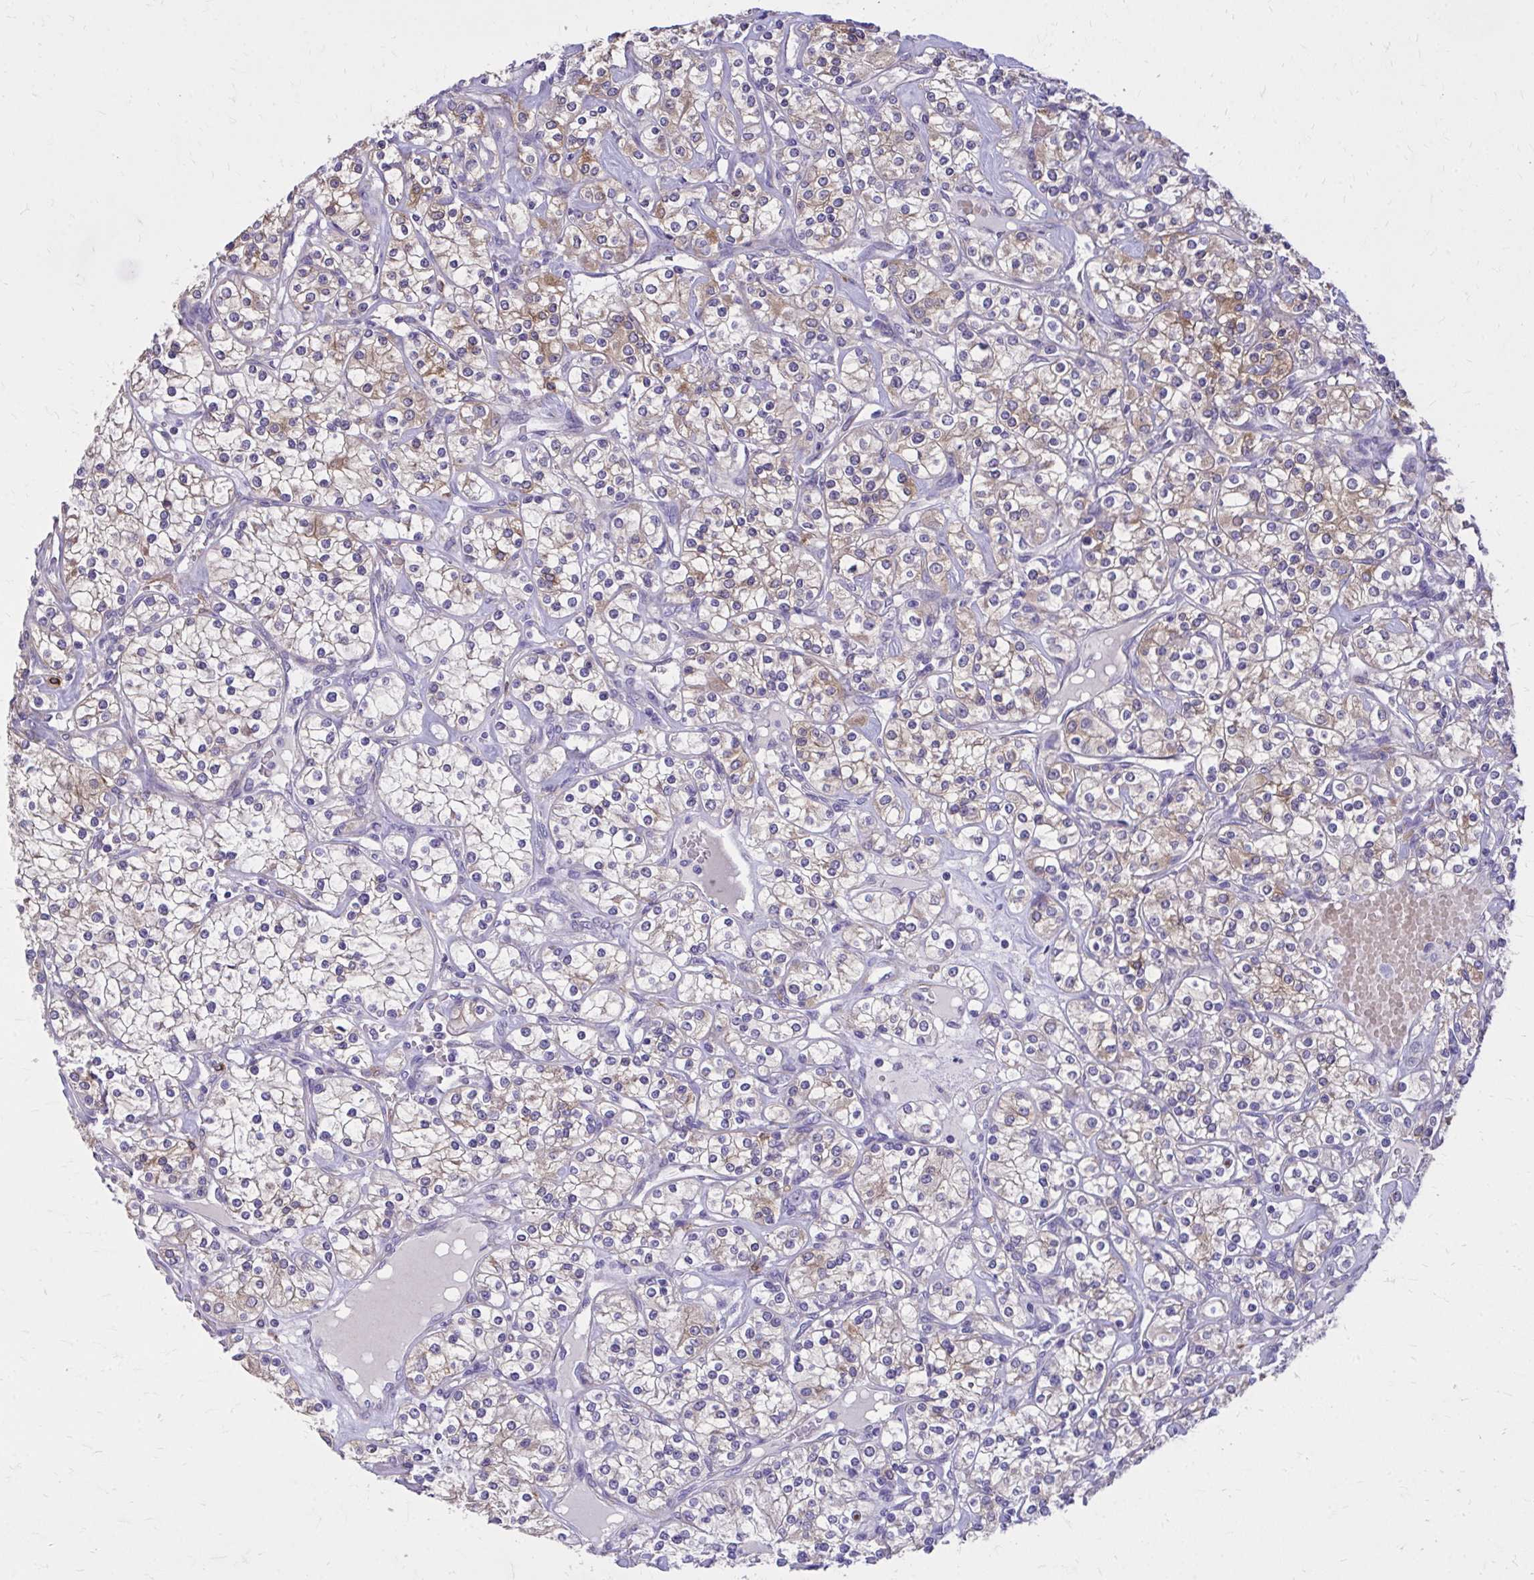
{"staining": {"intensity": "weak", "quantity": "25%-75%", "location": "cytoplasmic/membranous"}, "tissue": "renal cancer", "cell_type": "Tumor cells", "image_type": "cancer", "snomed": [{"axis": "morphology", "description": "Adenocarcinoma, NOS"}, {"axis": "topography", "description": "Kidney"}], "caption": "IHC image of renal cancer stained for a protein (brown), which demonstrates low levels of weak cytoplasmic/membranous expression in about 25%-75% of tumor cells.", "gene": "EPB41L1", "patient": {"sex": "male", "age": 77}}